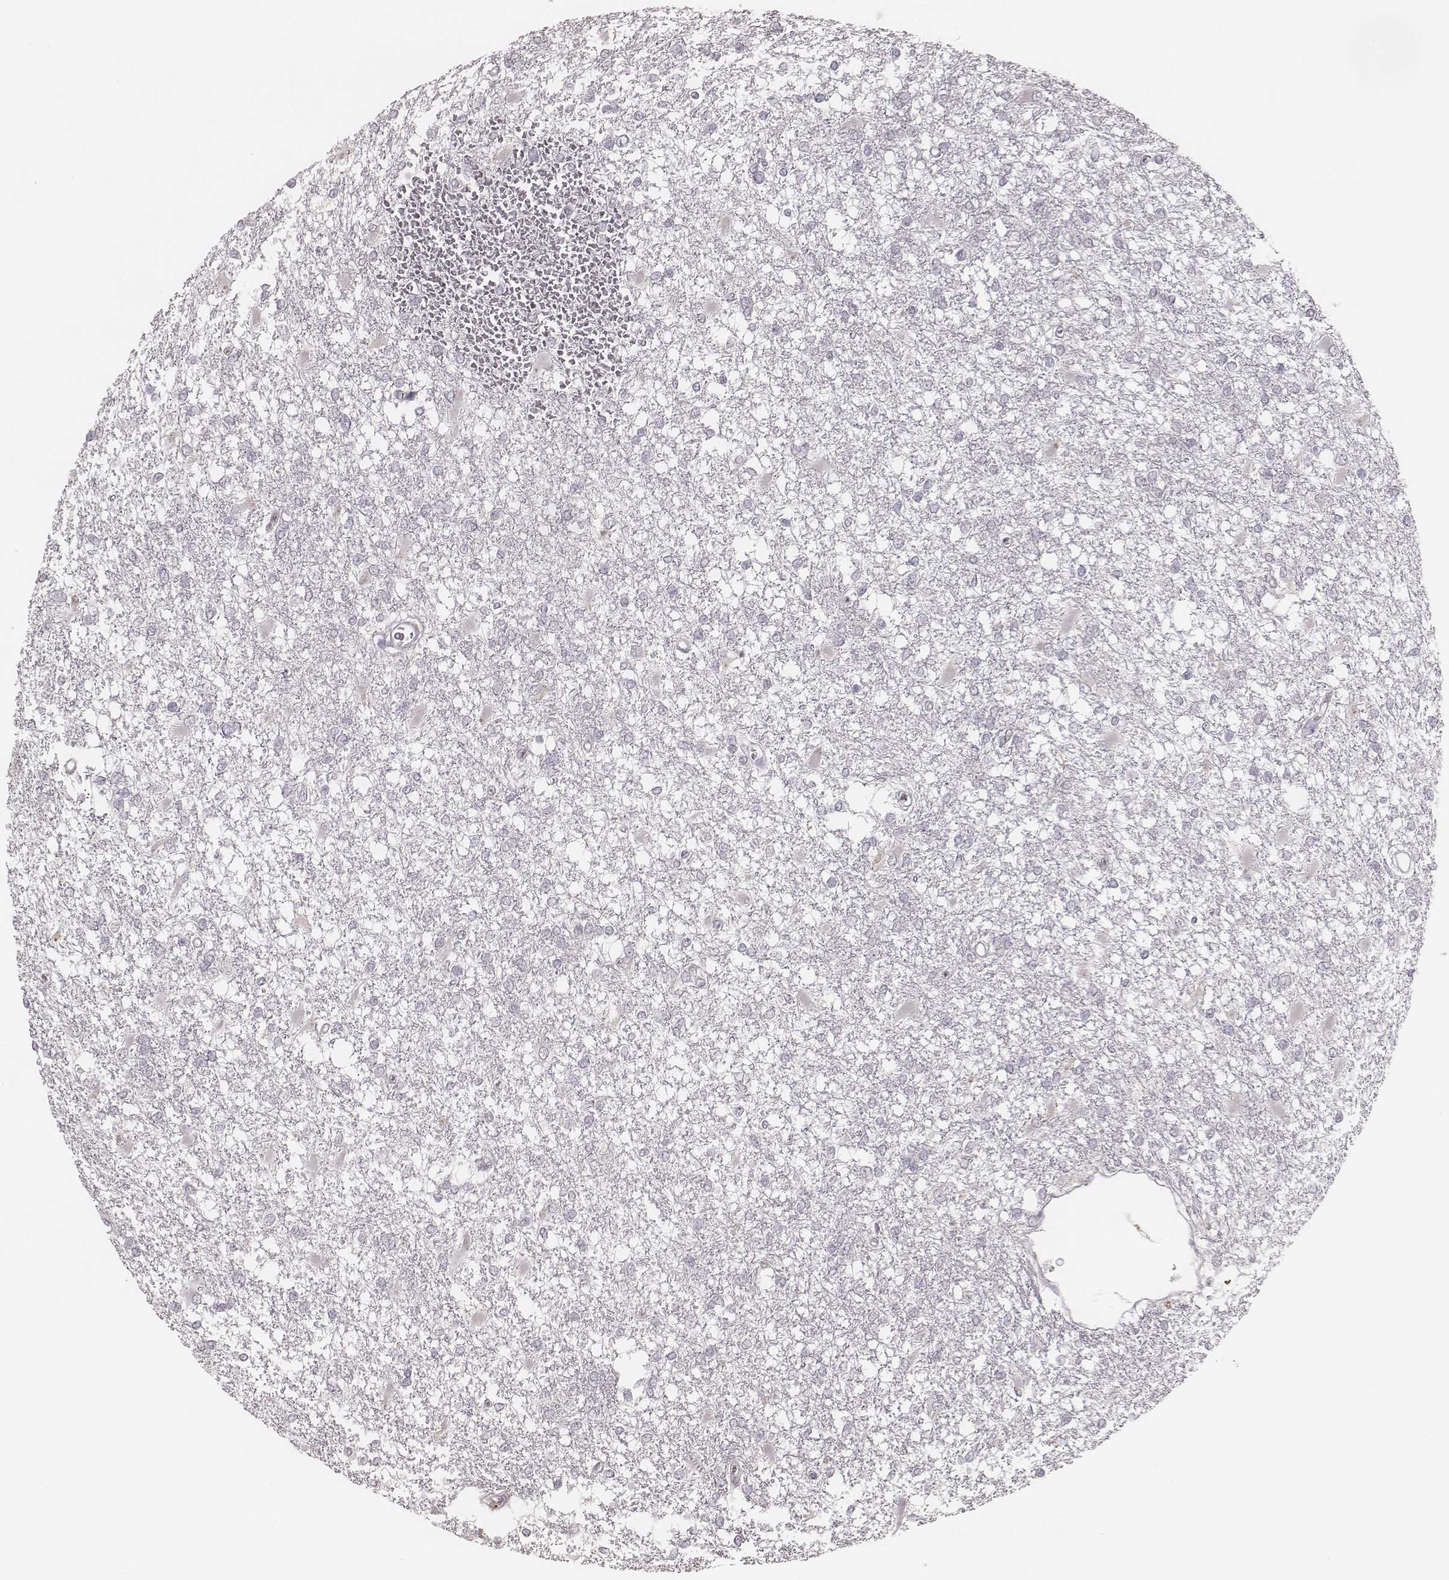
{"staining": {"intensity": "negative", "quantity": "none", "location": "none"}, "tissue": "glioma", "cell_type": "Tumor cells", "image_type": "cancer", "snomed": [{"axis": "morphology", "description": "Glioma, malignant, High grade"}, {"axis": "topography", "description": "Cerebral cortex"}], "caption": "This is an immunohistochemistry histopathology image of malignant glioma (high-grade). There is no expression in tumor cells.", "gene": "ACACB", "patient": {"sex": "male", "age": 79}}